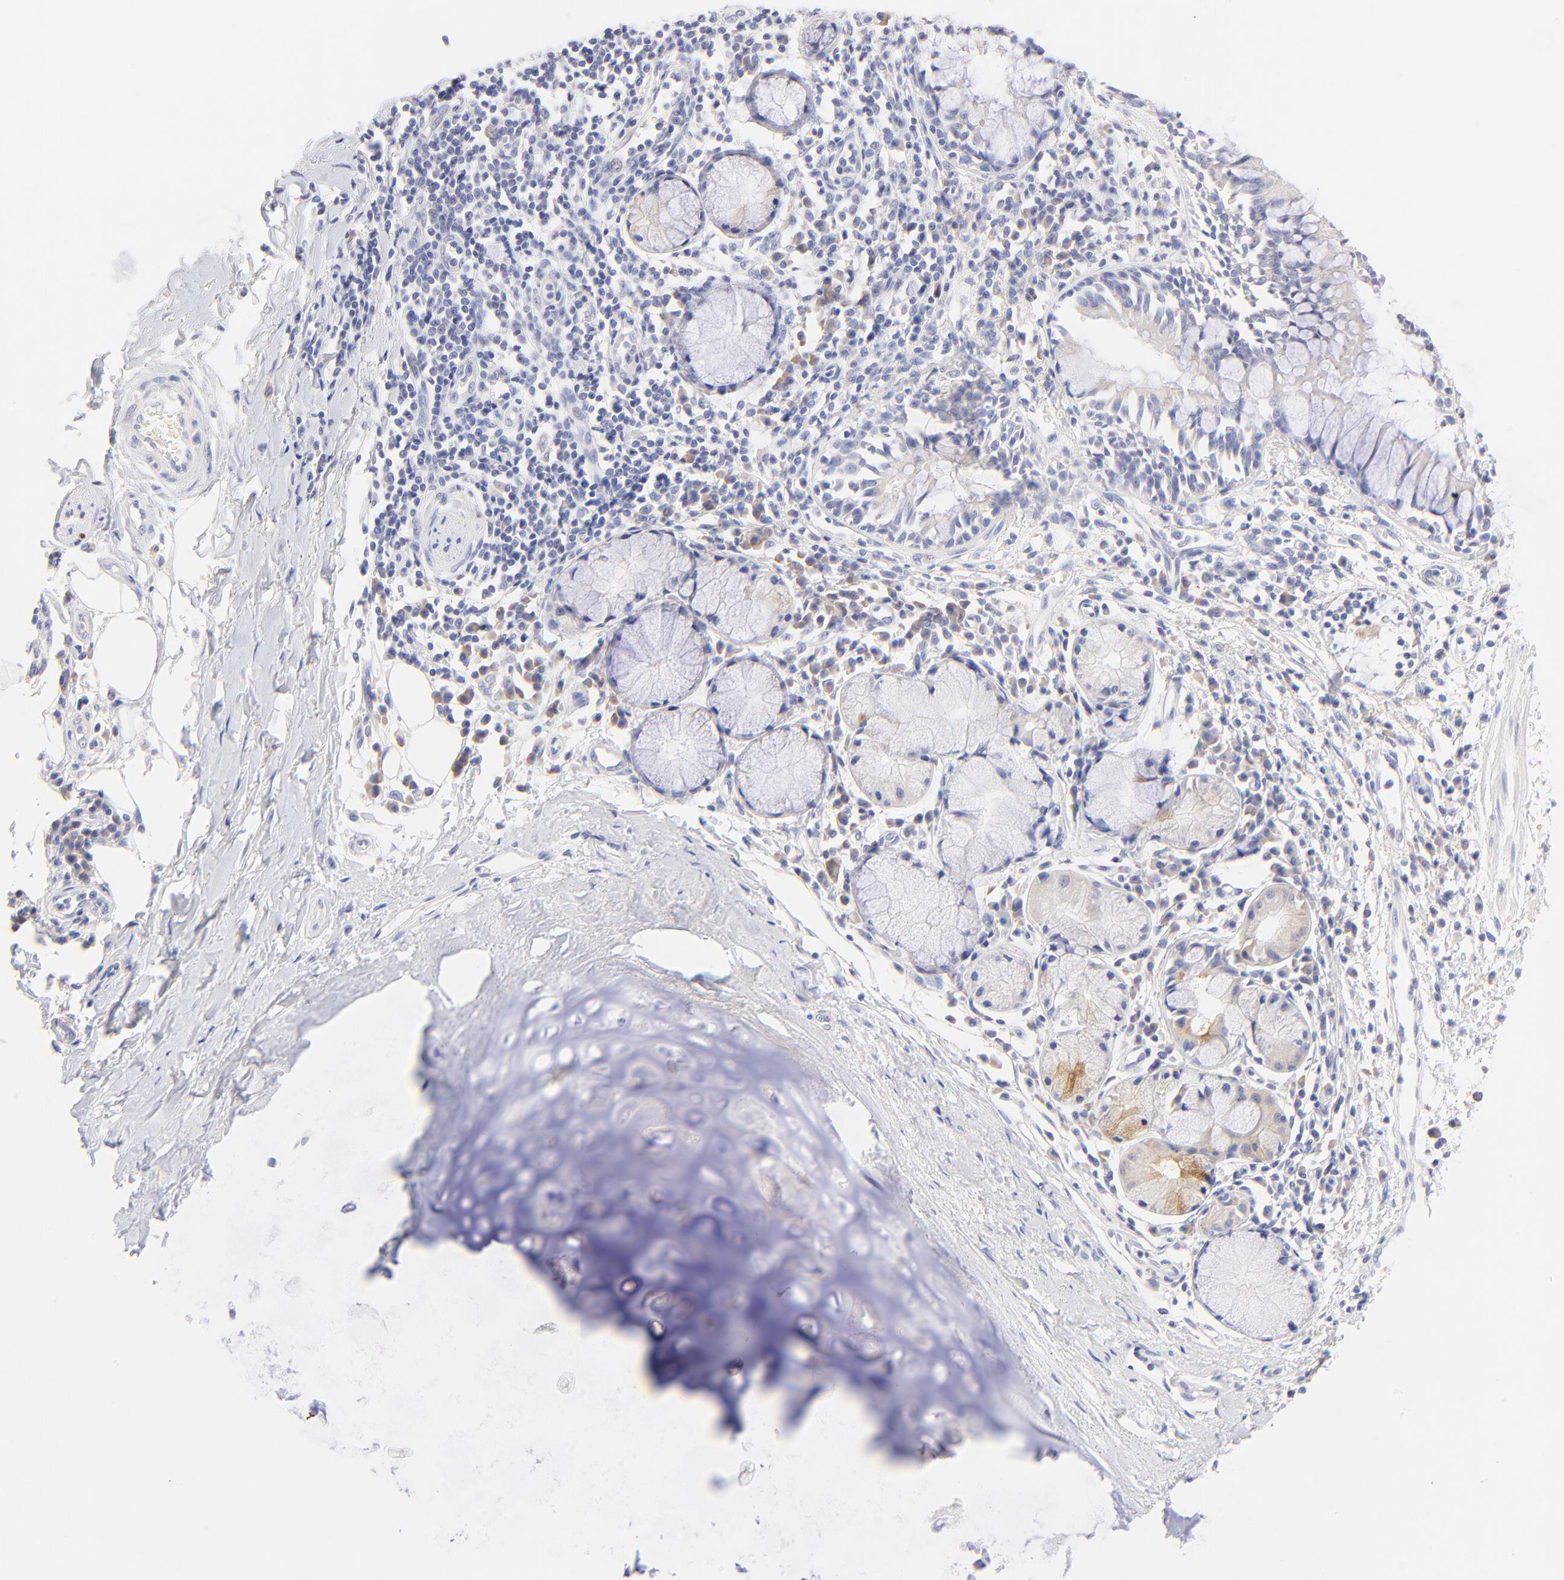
{"staining": {"intensity": "negative", "quantity": "none", "location": "none"}, "tissue": "adipose tissue", "cell_type": "Adipocytes", "image_type": "normal", "snomed": [{"axis": "morphology", "description": "Normal tissue, NOS"}, {"axis": "morphology", "description": "Adenocarcinoma, NOS"}, {"axis": "topography", "description": "Cartilage tissue"}, {"axis": "topography", "description": "Bronchus"}, {"axis": "topography", "description": "Lung"}], "caption": "Protein analysis of benign adipose tissue exhibits no significant positivity in adipocytes.", "gene": "EBP", "patient": {"sex": "female", "age": 67}}